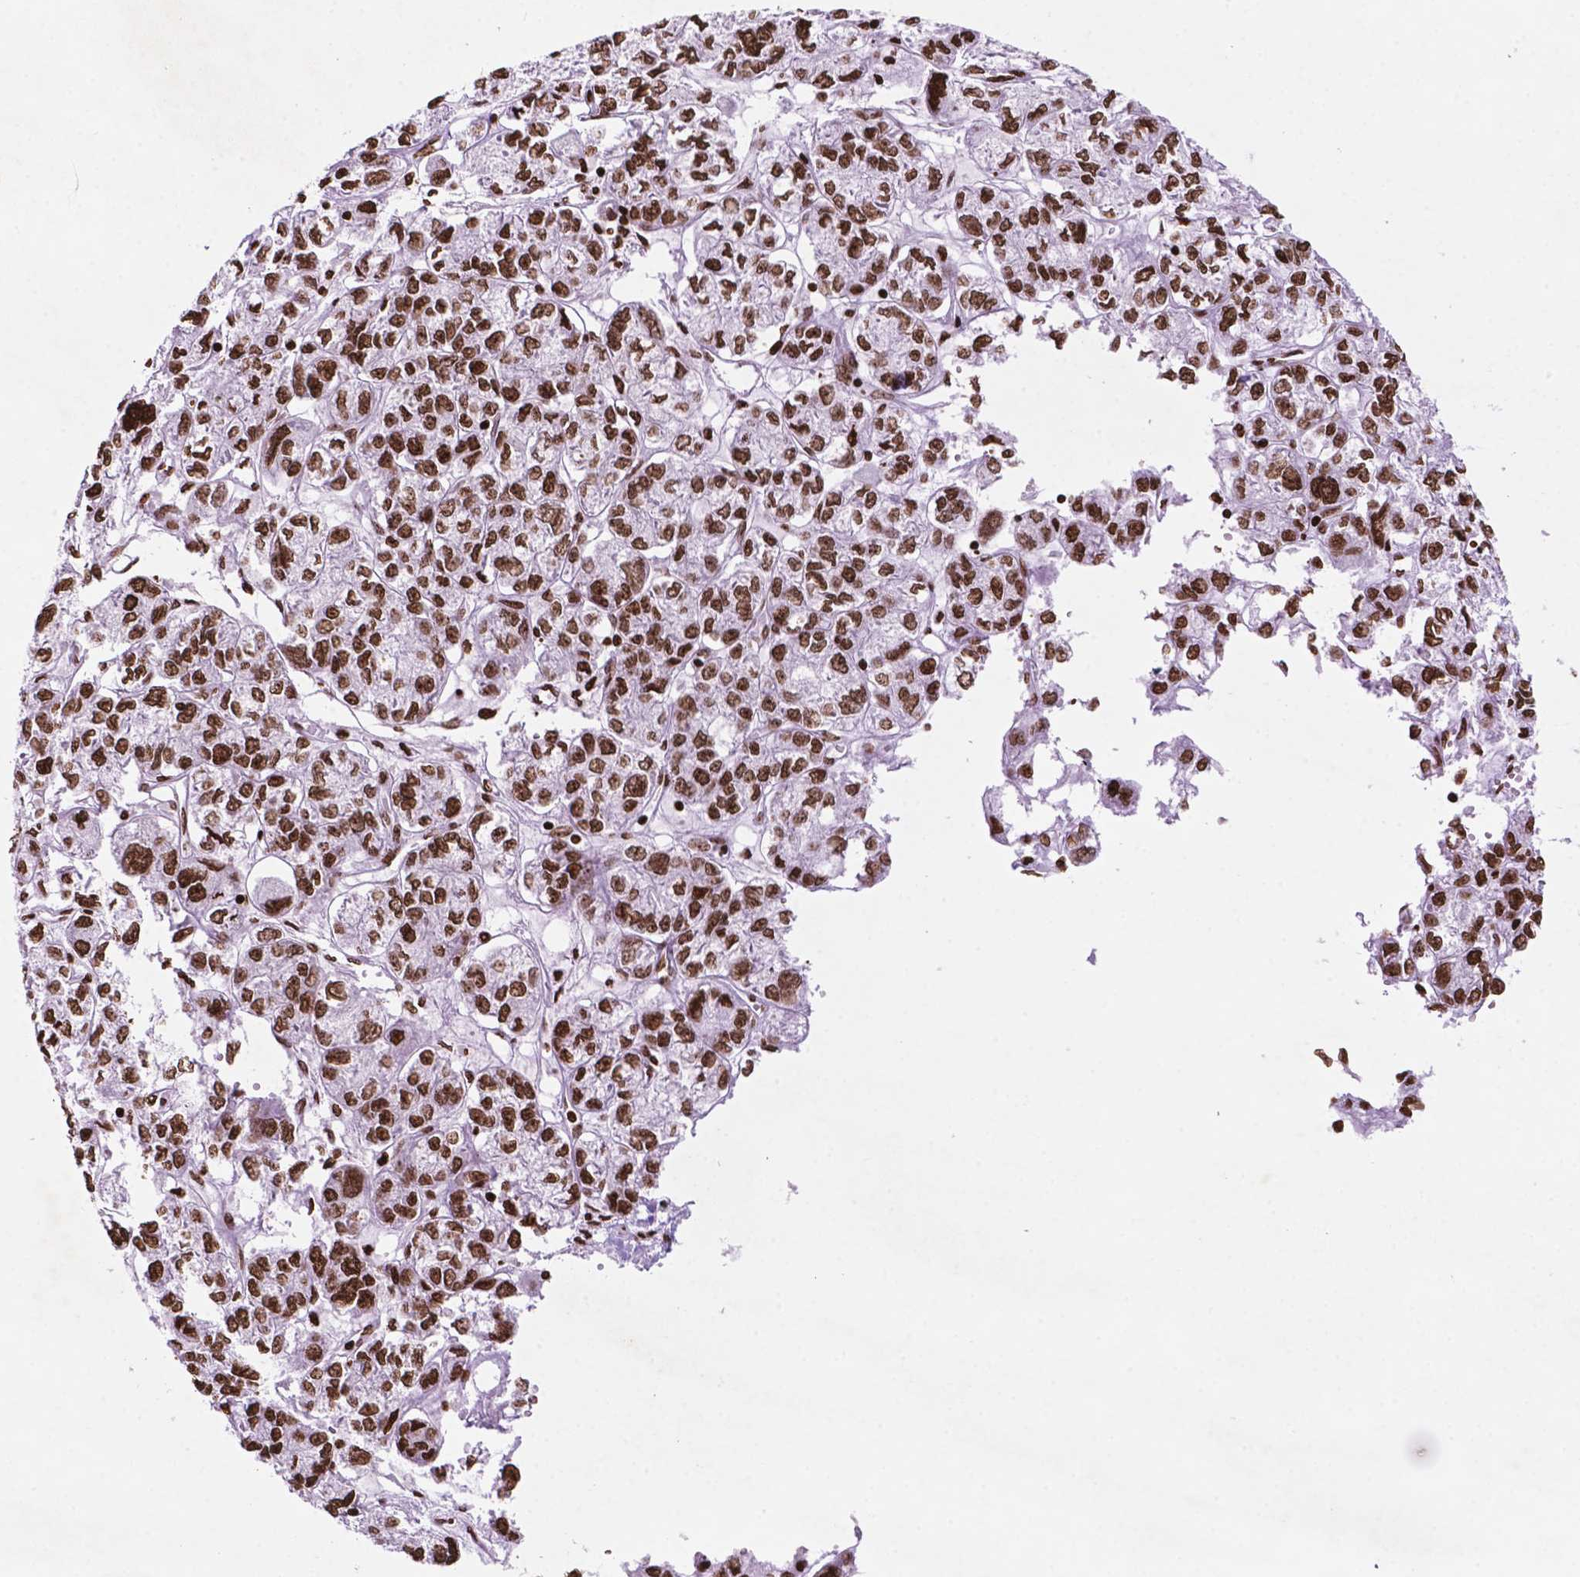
{"staining": {"intensity": "strong", "quantity": ">75%", "location": "nuclear"}, "tissue": "ovarian cancer", "cell_type": "Tumor cells", "image_type": "cancer", "snomed": [{"axis": "morphology", "description": "Carcinoma, endometroid"}, {"axis": "topography", "description": "Ovary"}], "caption": "Protein expression by IHC reveals strong nuclear positivity in approximately >75% of tumor cells in ovarian cancer (endometroid carcinoma).", "gene": "TMEM250", "patient": {"sex": "female", "age": 64}}